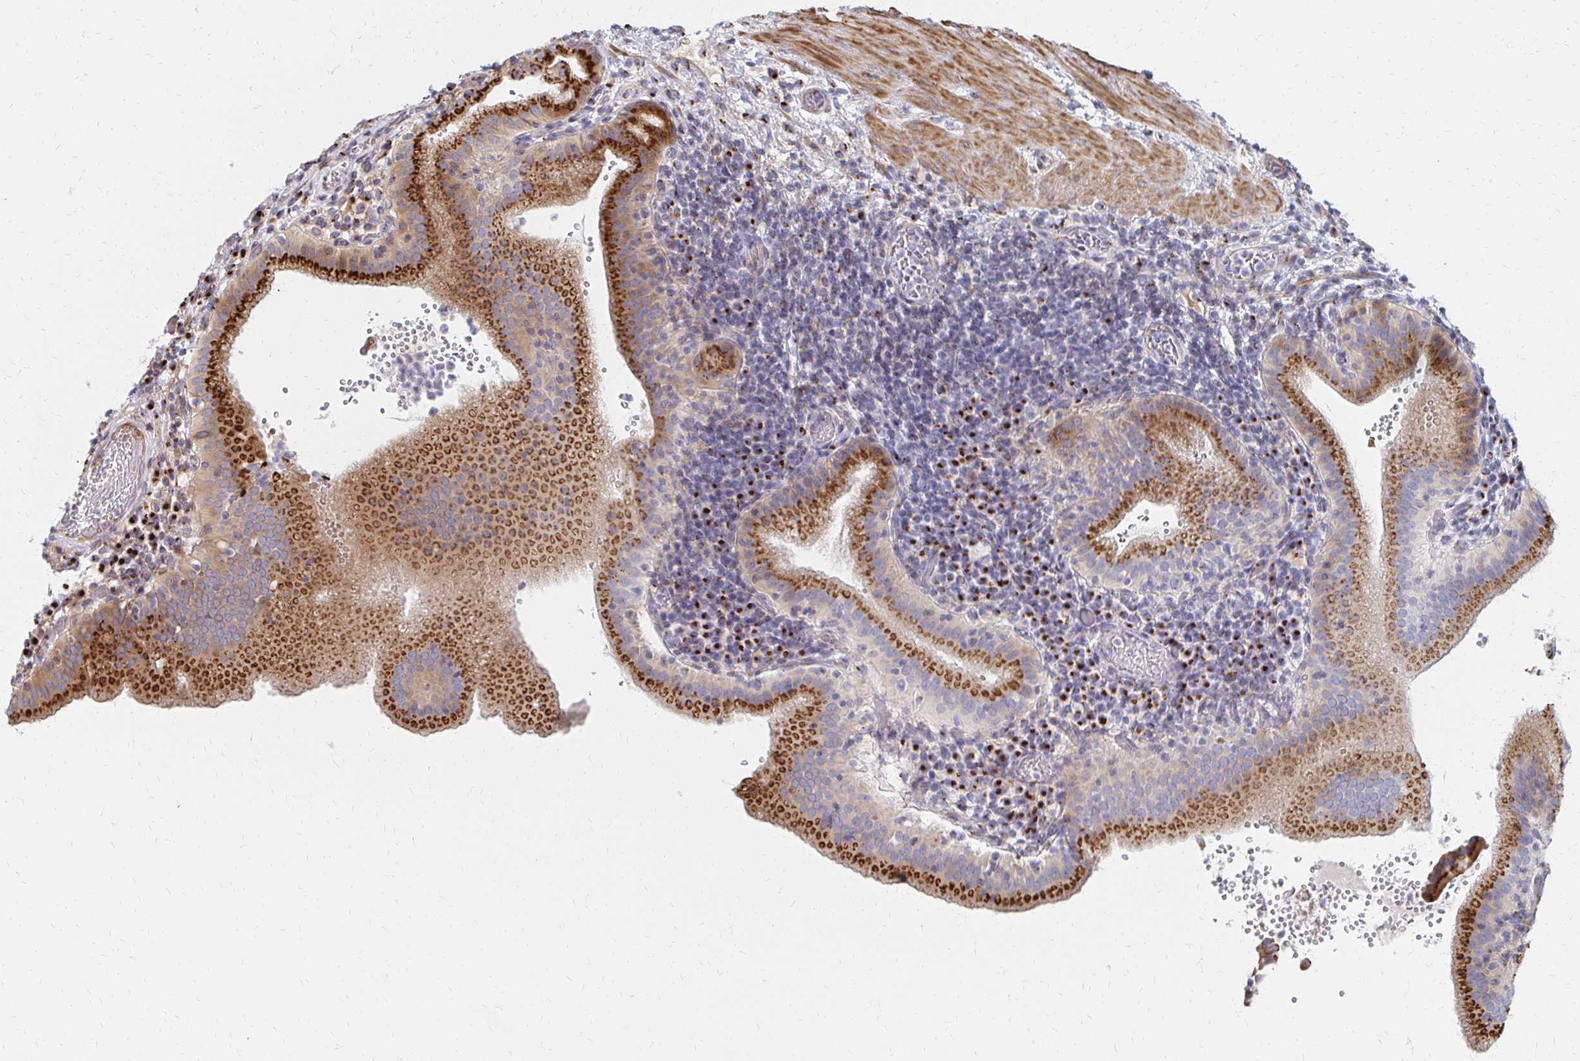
{"staining": {"intensity": "moderate", "quantity": ">75%", "location": "cytoplasmic/membranous"}, "tissue": "gallbladder", "cell_type": "Glandular cells", "image_type": "normal", "snomed": [{"axis": "morphology", "description": "Normal tissue, NOS"}, {"axis": "topography", "description": "Gallbladder"}], "caption": "Immunohistochemical staining of normal human gallbladder reveals medium levels of moderate cytoplasmic/membranous positivity in approximately >75% of glandular cells. Immunohistochemistry stains the protein in brown and the nuclei are stained blue.", "gene": "MAN1A1", "patient": {"sex": "male", "age": 26}}